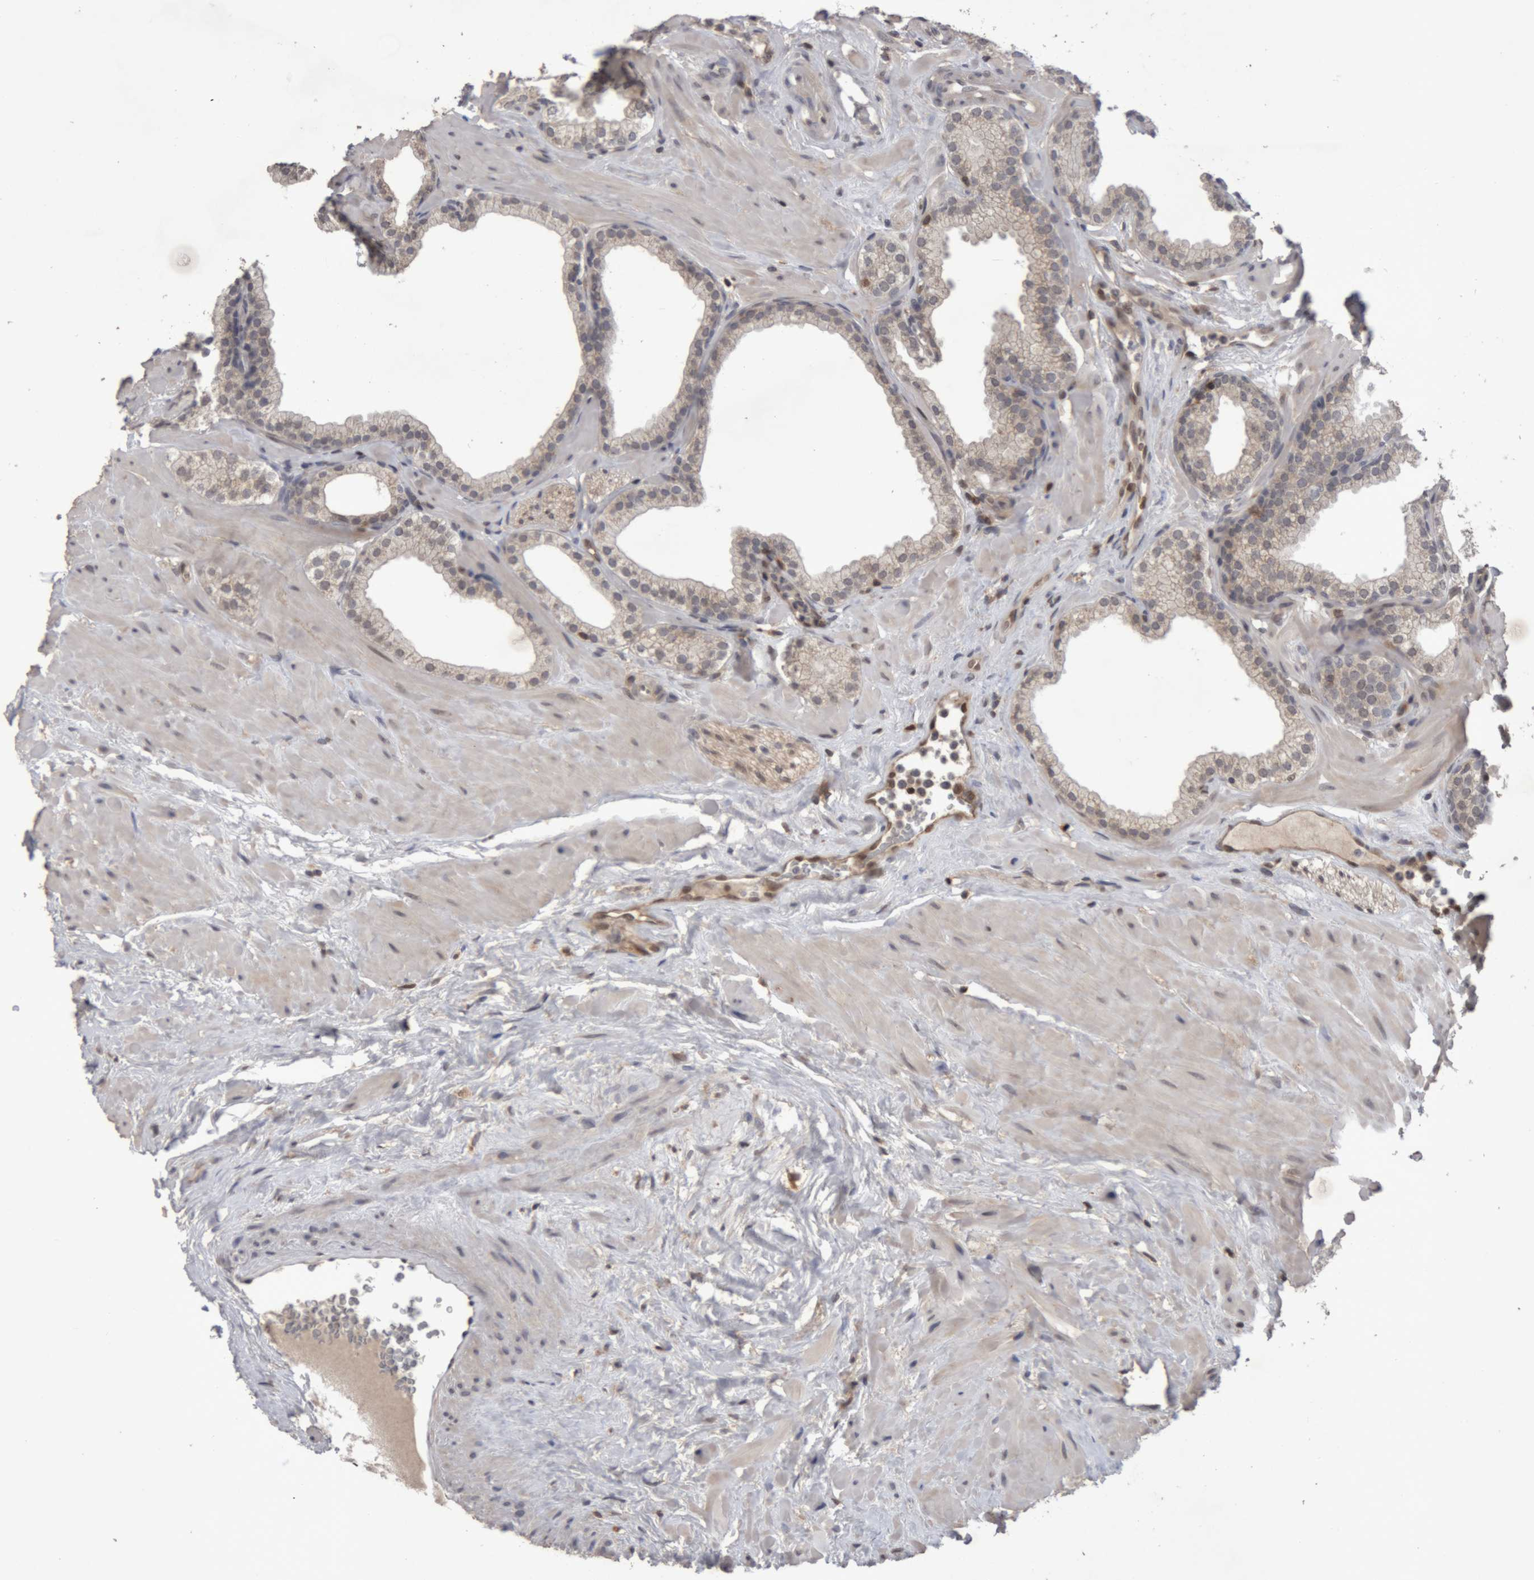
{"staining": {"intensity": "weak", "quantity": "<25%", "location": "cytoplasmic/membranous"}, "tissue": "prostate", "cell_type": "Glandular cells", "image_type": "normal", "snomed": [{"axis": "morphology", "description": "Normal tissue, NOS"}, {"axis": "morphology", "description": "Urothelial carcinoma, Low grade"}, {"axis": "topography", "description": "Urinary bladder"}, {"axis": "topography", "description": "Prostate"}], "caption": "Immunohistochemistry (IHC) micrograph of unremarkable prostate stained for a protein (brown), which exhibits no expression in glandular cells.", "gene": "NFATC2", "patient": {"sex": "male", "age": 60}}